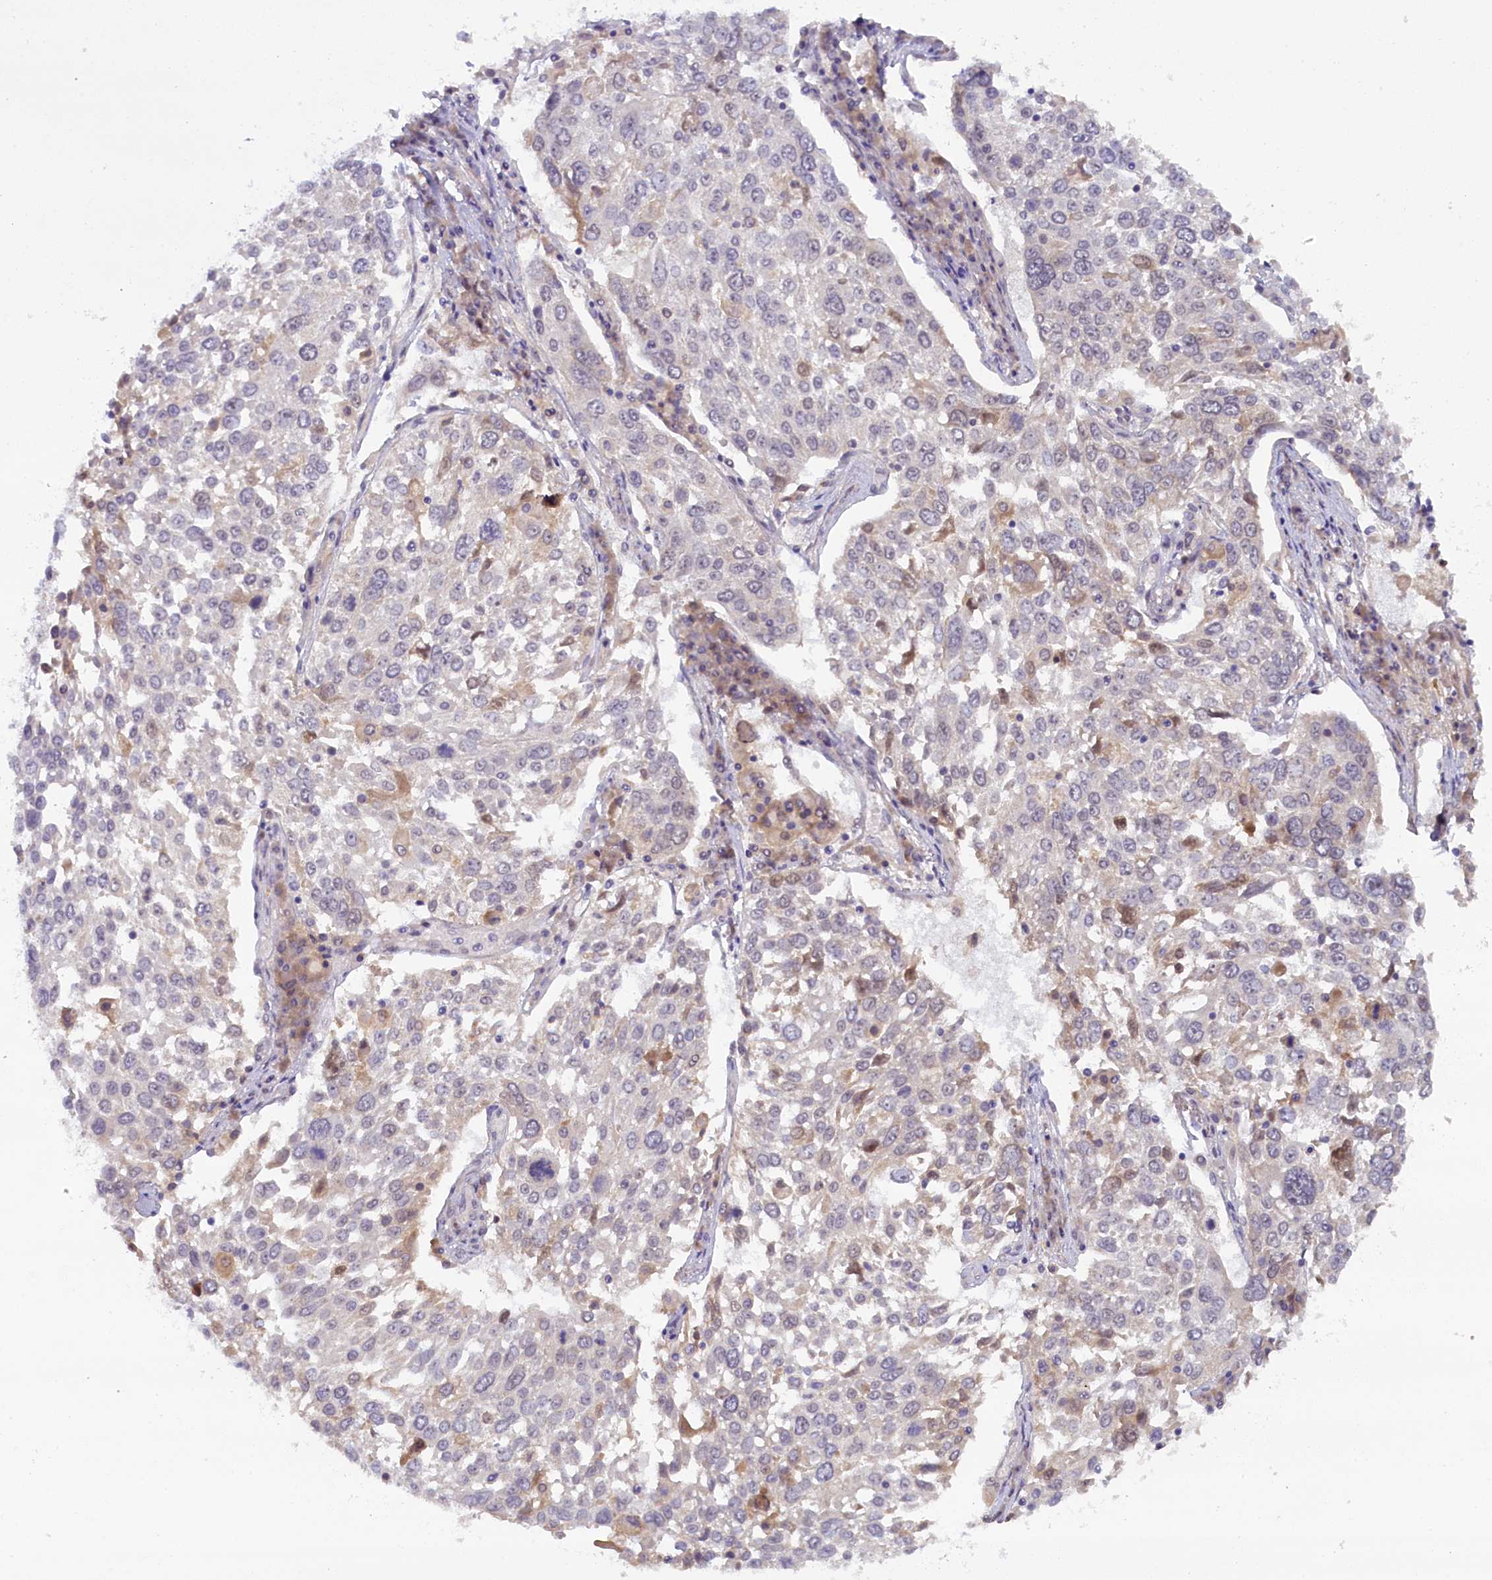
{"staining": {"intensity": "weak", "quantity": "<25%", "location": "cytoplasmic/membranous"}, "tissue": "lung cancer", "cell_type": "Tumor cells", "image_type": "cancer", "snomed": [{"axis": "morphology", "description": "Squamous cell carcinoma, NOS"}, {"axis": "topography", "description": "Lung"}], "caption": "Immunohistochemistry (IHC) of human lung cancer demonstrates no positivity in tumor cells.", "gene": "CRAMP1", "patient": {"sex": "male", "age": 65}}